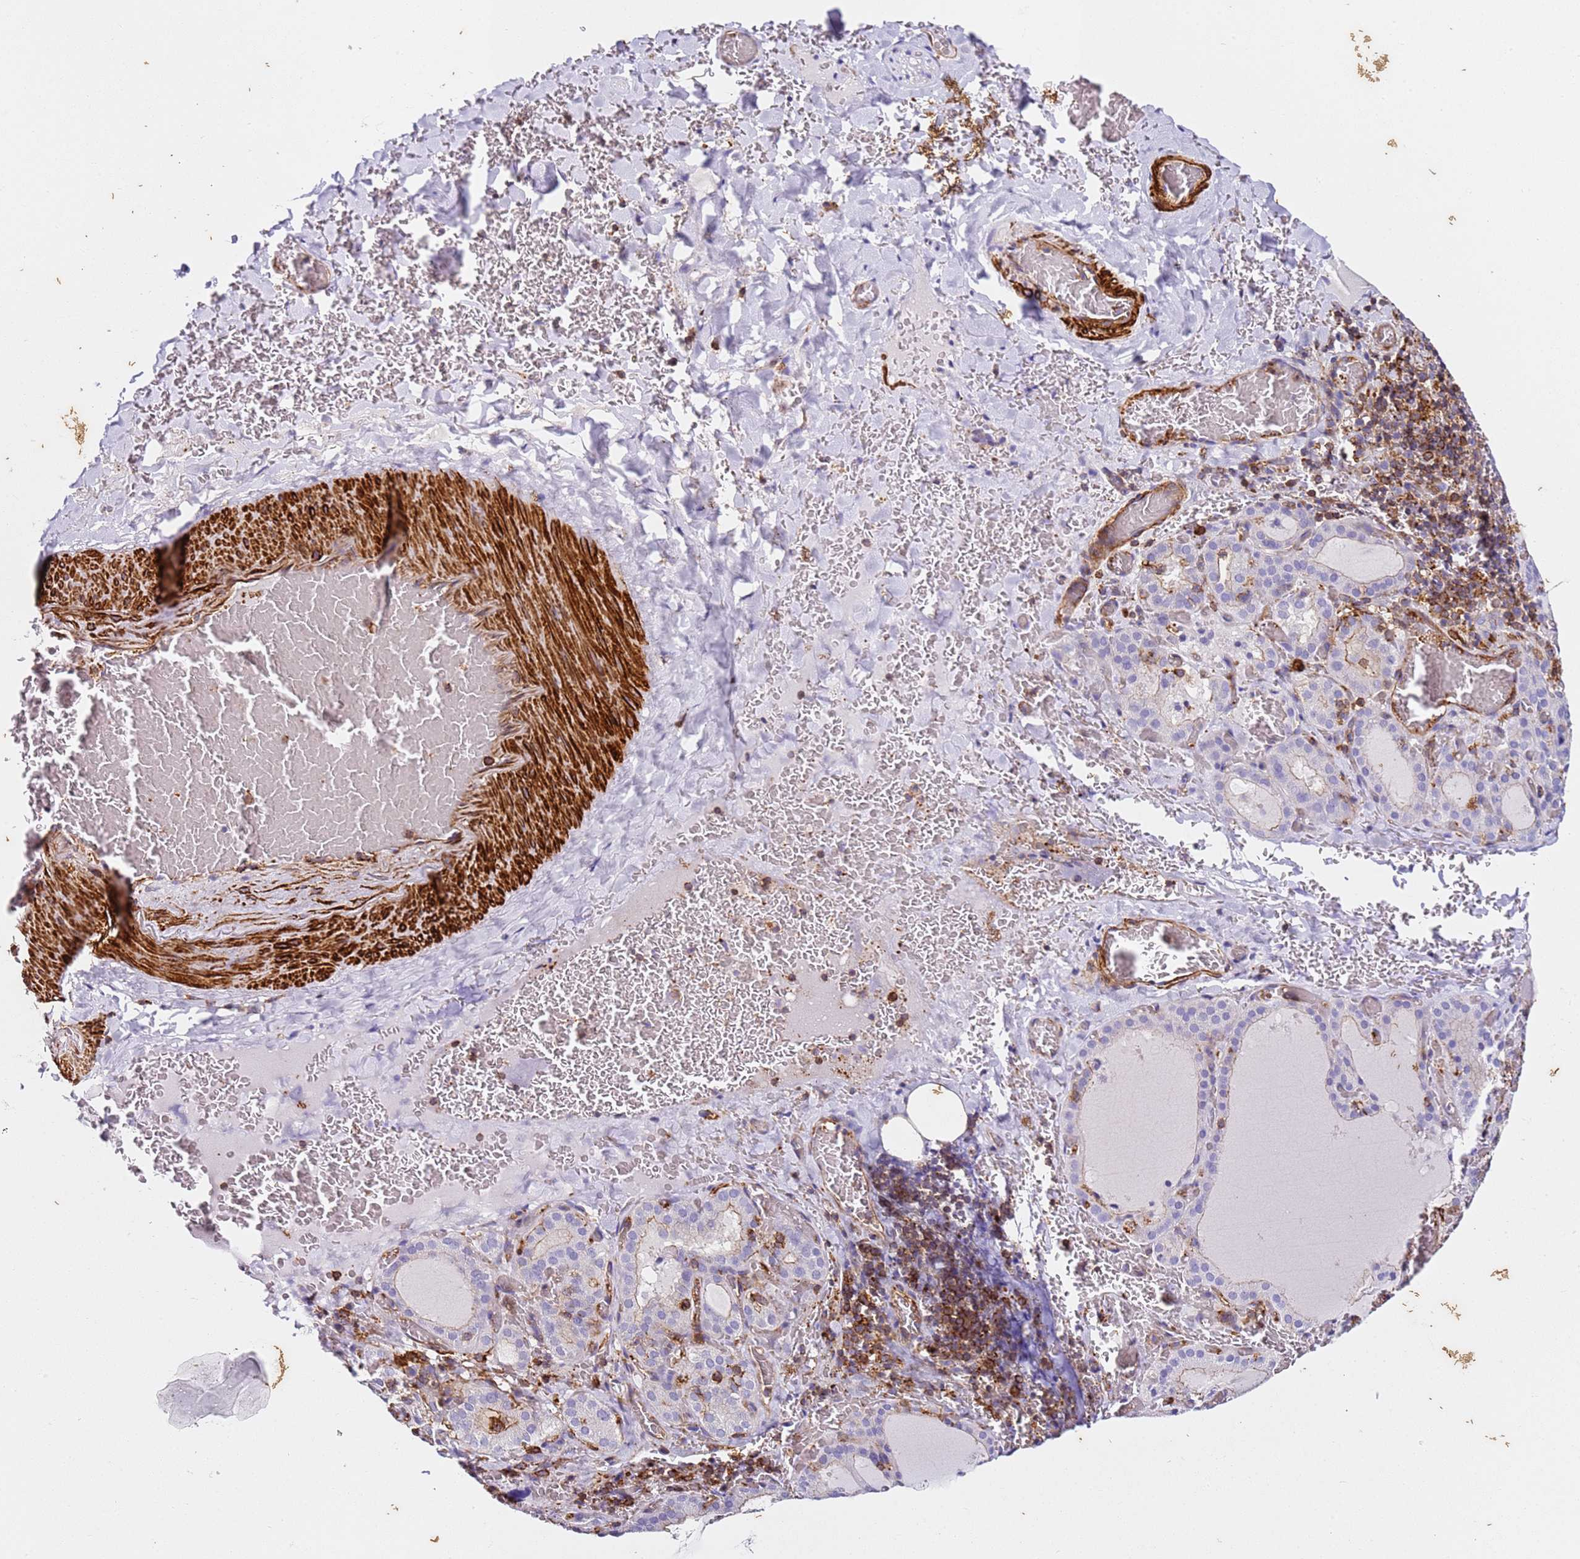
{"staining": {"intensity": "weak", "quantity": "<25%", "location": "cytoplasmic/membranous"}, "tissue": "thyroid gland", "cell_type": "Glandular cells", "image_type": "normal", "snomed": [{"axis": "morphology", "description": "Normal tissue, NOS"}, {"axis": "topography", "description": "Thyroid gland"}], "caption": "Glandular cells show no significant protein expression in benign thyroid gland.", "gene": "ZNF671", "patient": {"sex": "female", "age": 39}}